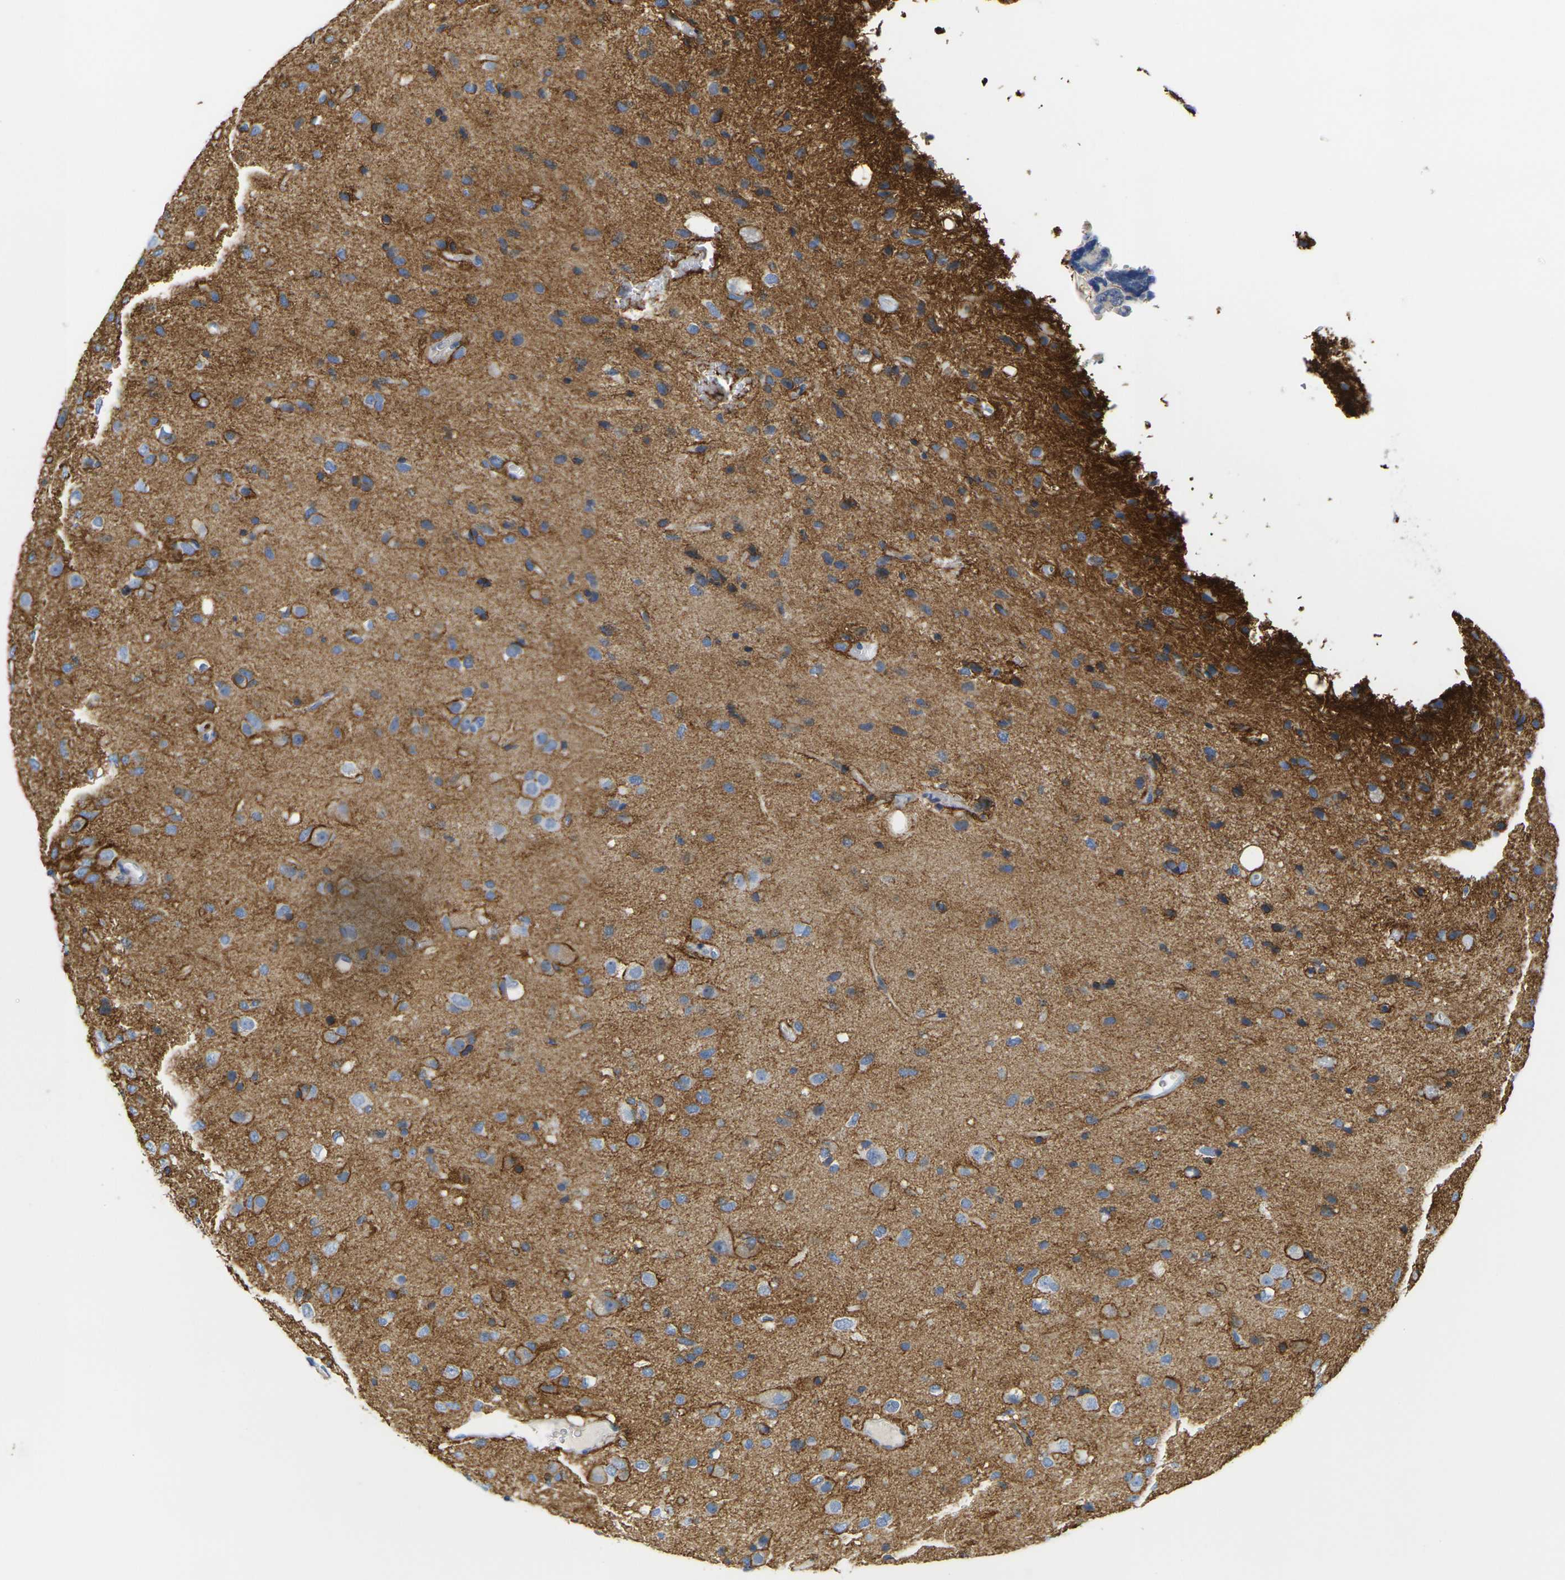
{"staining": {"intensity": "strong", "quantity": "<25%", "location": "cytoplasmic/membranous"}, "tissue": "glioma", "cell_type": "Tumor cells", "image_type": "cancer", "snomed": [{"axis": "morphology", "description": "Glioma, malignant, Low grade"}, {"axis": "topography", "description": "Brain"}], "caption": "Strong cytoplasmic/membranous protein expression is appreciated in approximately <25% of tumor cells in low-grade glioma (malignant).", "gene": "OTOF", "patient": {"sex": "male", "age": 77}}